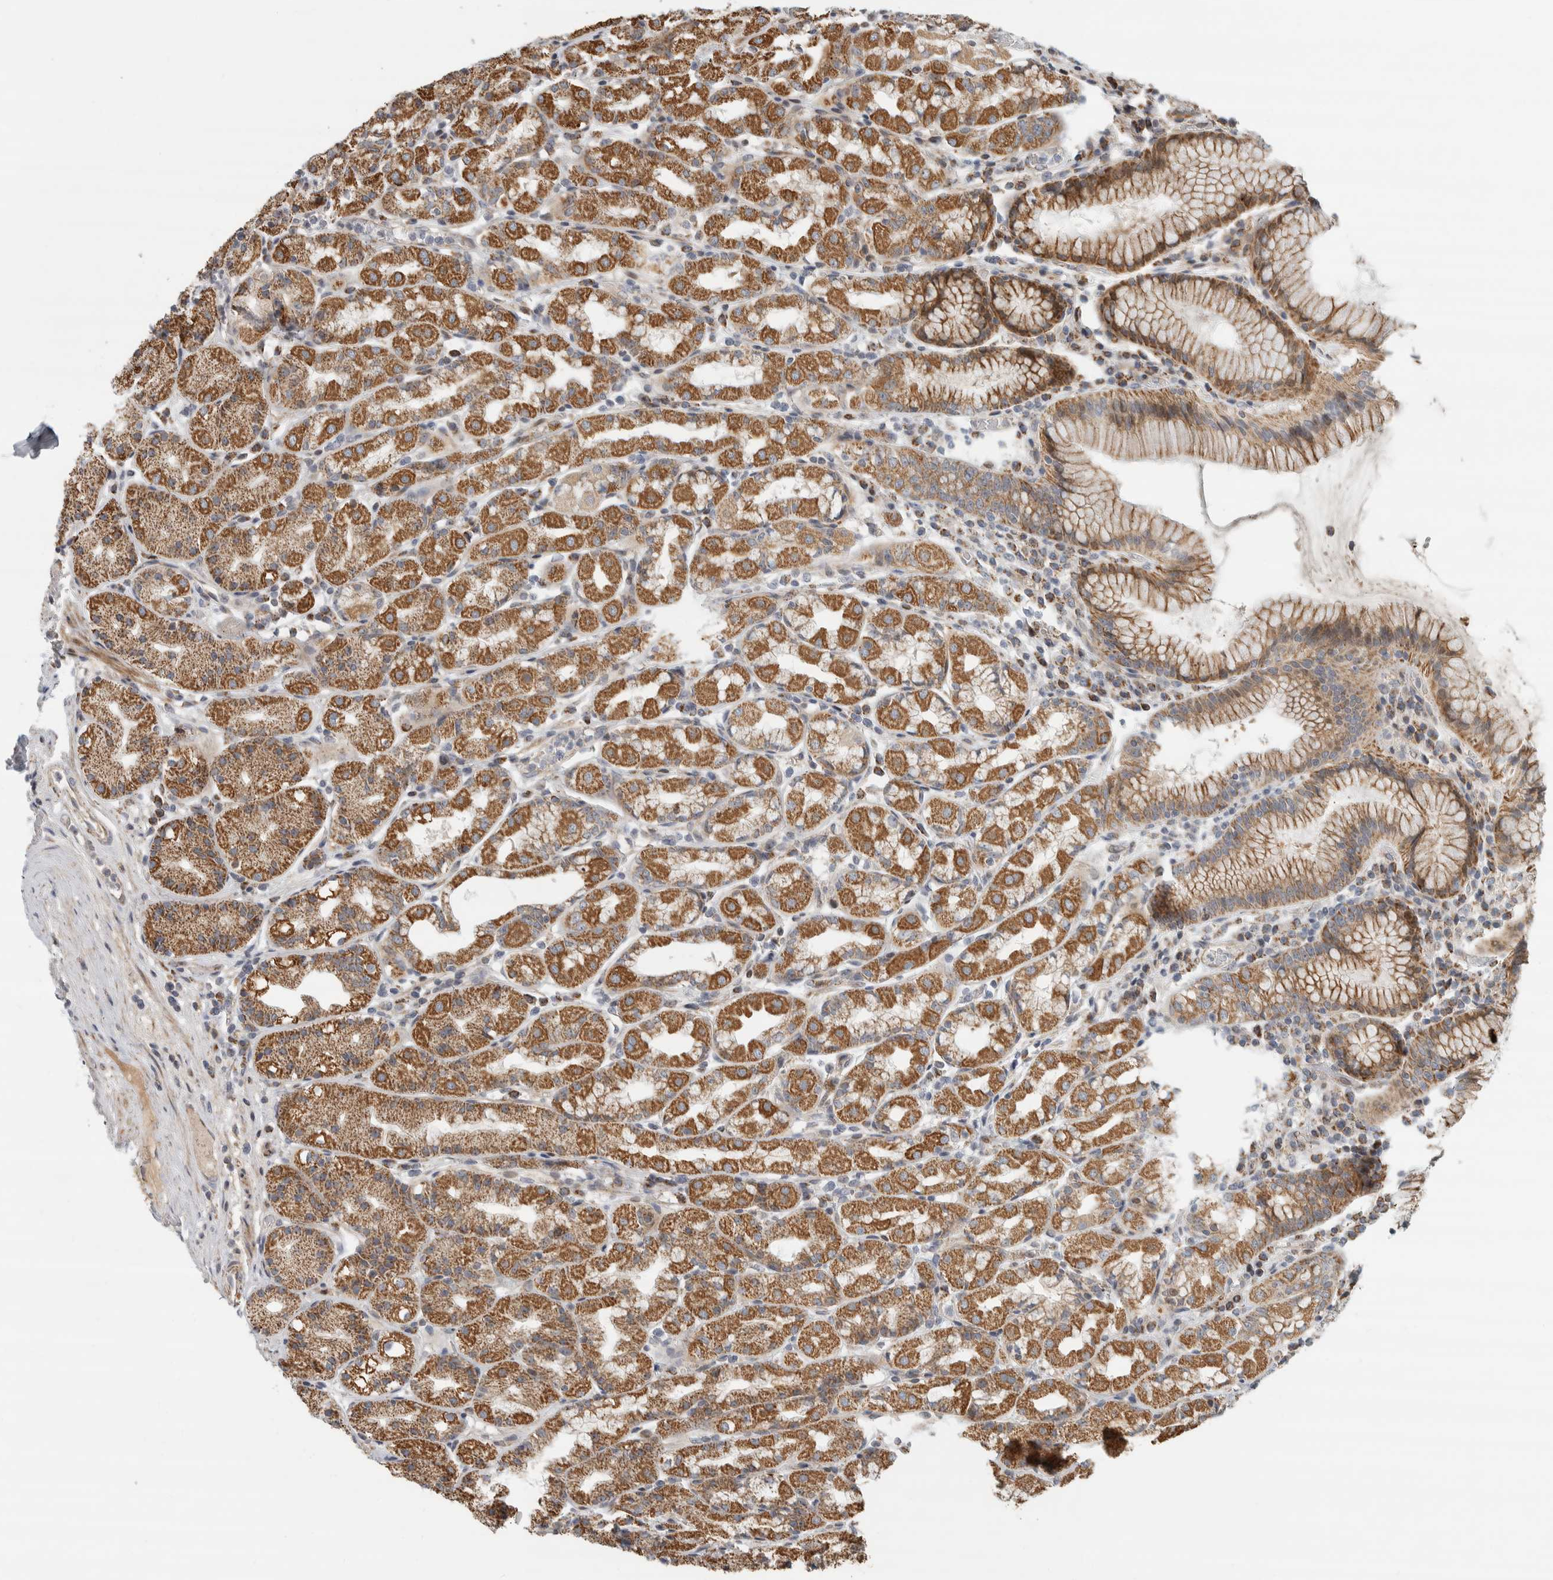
{"staining": {"intensity": "strong", "quantity": "25%-75%", "location": "cytoplasmic/membranous"}, "tissue": "stomach", "cell_type": "Glandular cells", "image_type": "normal", "snomed": [{"axis": "morphology", "description": "Normal tissue, NOS"}, {"axis": "topography", "description": "Stomach, lower"}], "caption": "Brown immunohistochemical staining in normal stomach demonstrates strong cytoplasmic/membranous positivity in approximately 25%-75% of glandular cells. The protein of interest is shown in brown color, while the nuclei are stained blue.", "gene": "AFP", "patient": {"sex": "female", "age": 56}}